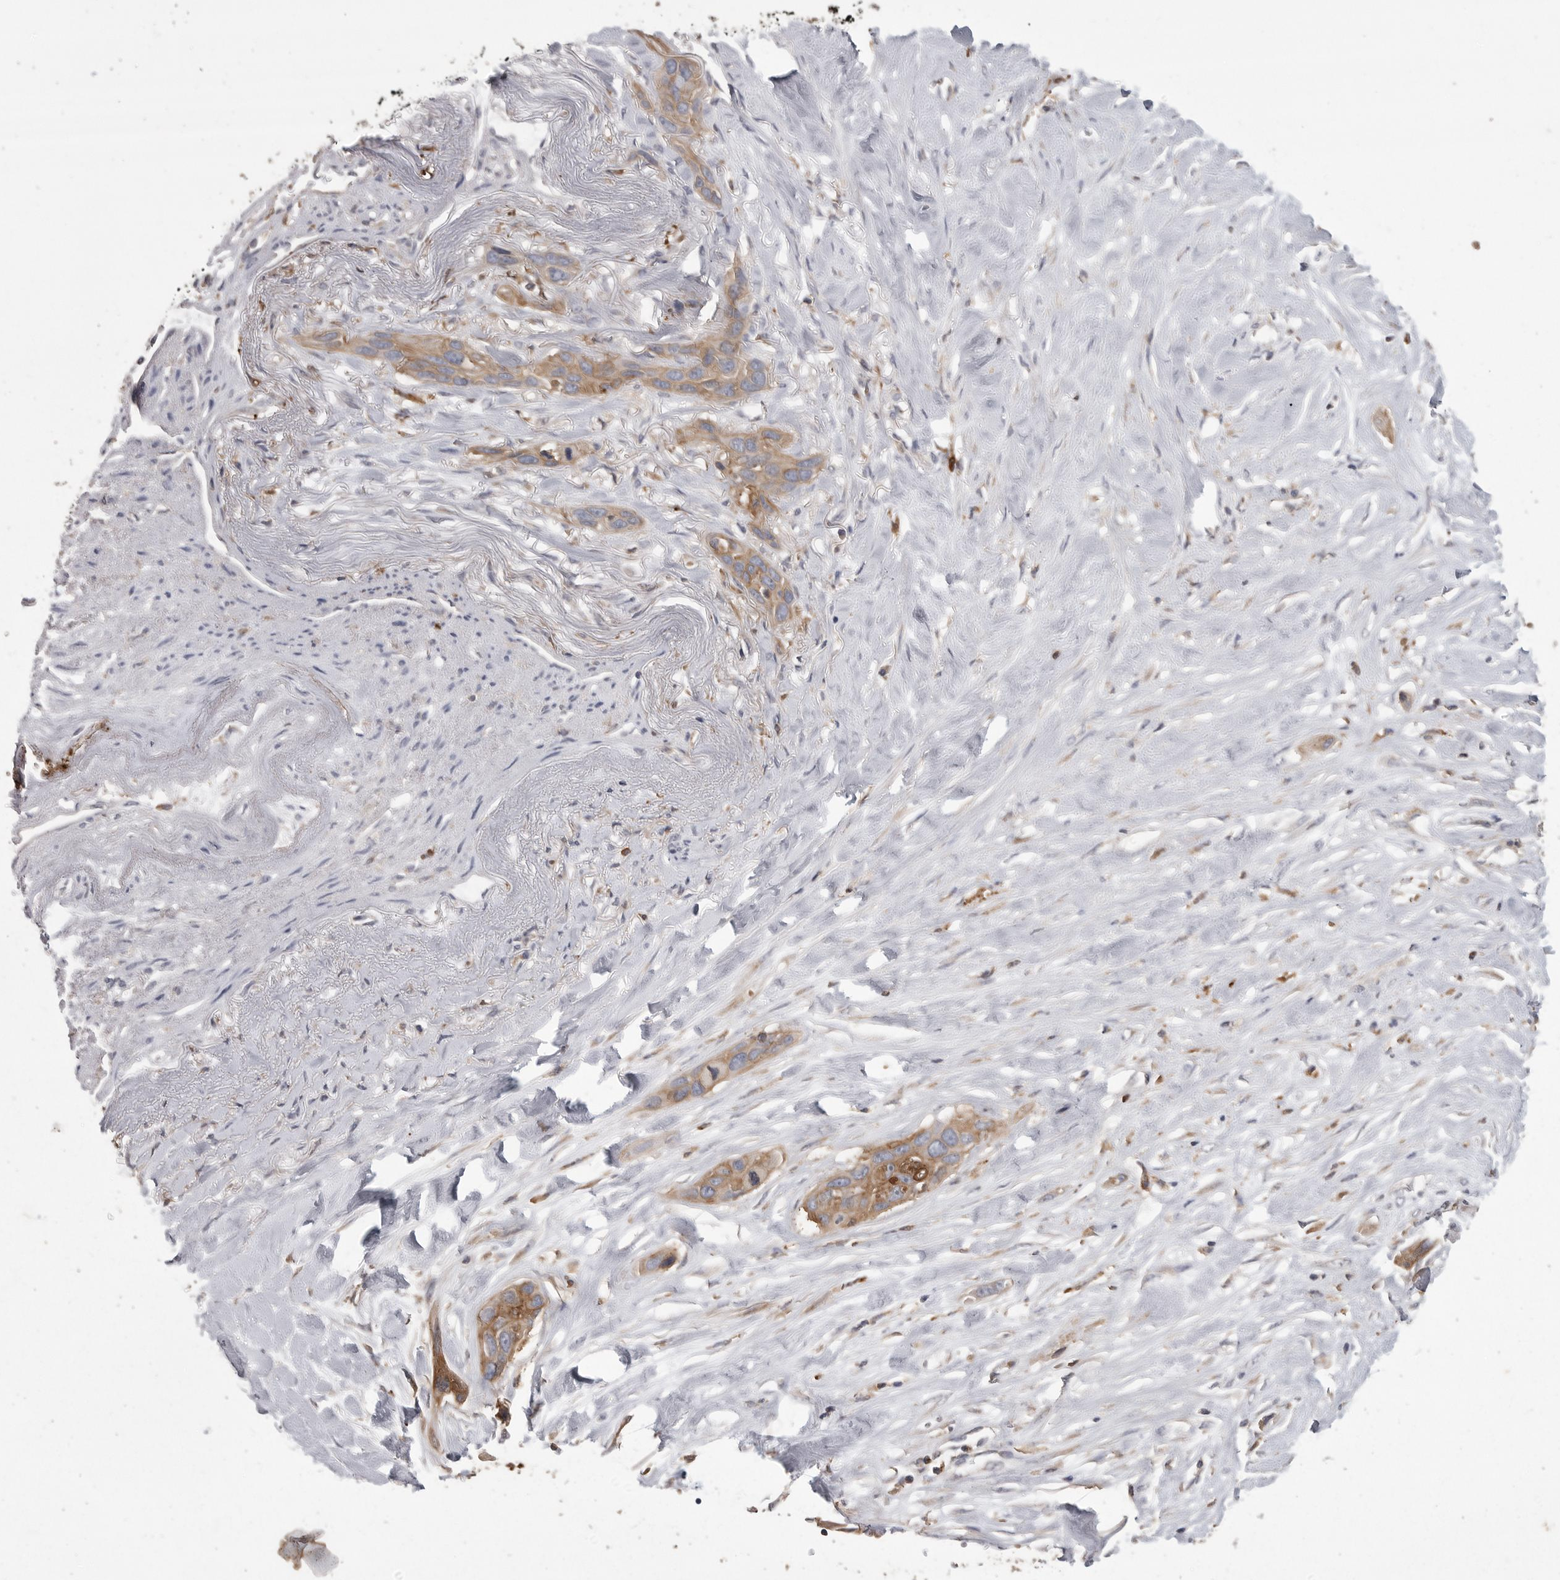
{"staining": {"intensity": "moderate", "quantity": ">75%", "location": "cytoplasmic/membranous"}, "tissue": "pancreatic cancer", "cell_type": "Tumor cells", "image_type": "cancer", "snomed": [{"axis": "morphology", "description": "Adenocarcinoma, NOS"}, {"axis": "topography", "description": "Pancreas"}], "caption": "There is medium levels of moderate cytoplasmic/membranous expression in tumor cells of pancreatic cancer, as demonstrated by immunohistochemical staining (brown color).", "gene": "CMTM6", "patient": {"sex": "female", "age": 60}}